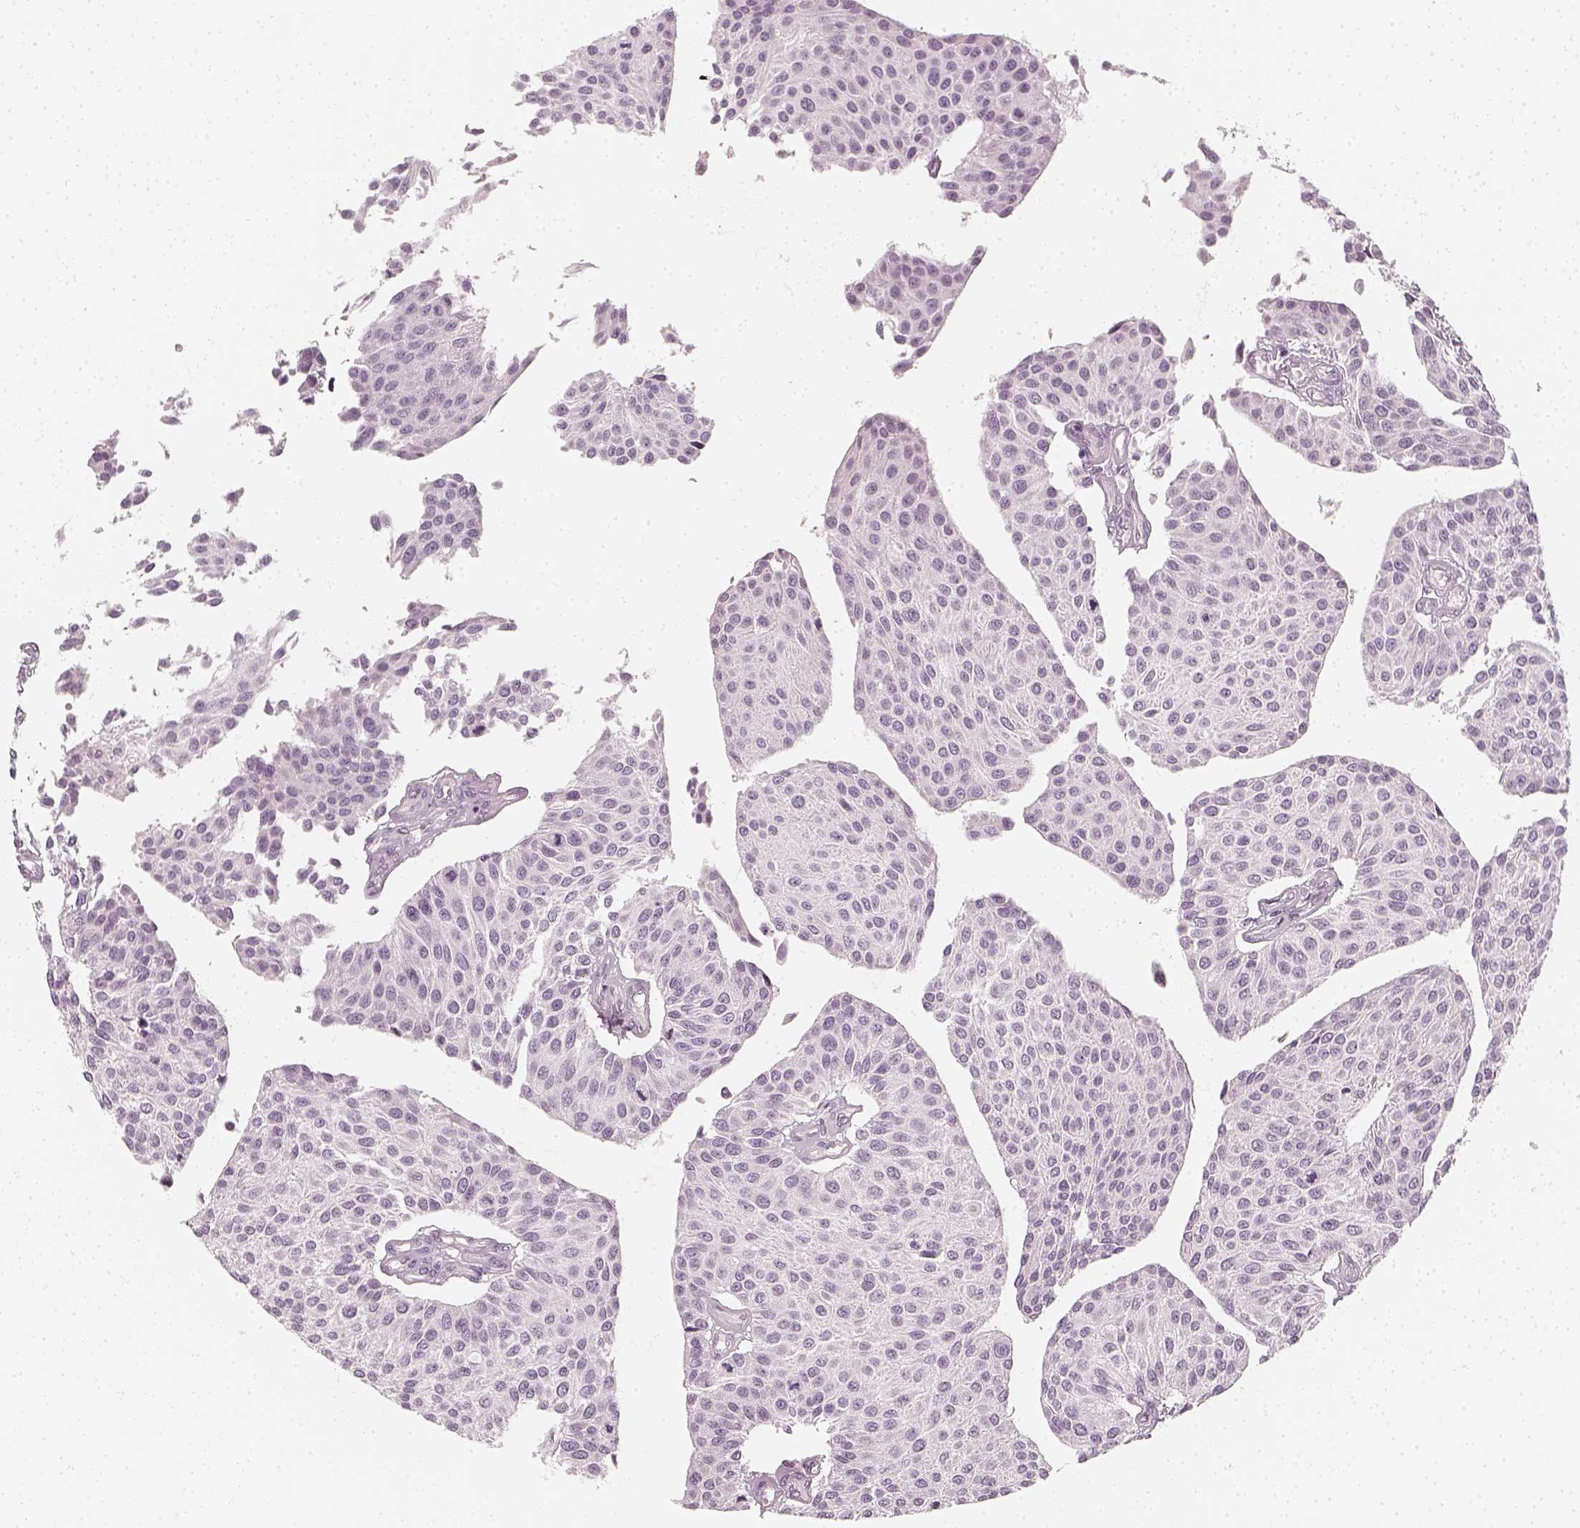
{"staining": {"intensity": "negative", "quantity": "none", "location": "none"}, "tissue": "urothelial cancer", "cell_type": "Tumor cells", "image_type": "cancer", "snomed": [{"axis": "morphology", "description": "Urothelial carcinoma, NOS"}, {"axis": "topography", "description": "Urinary bladder"}], "caption": "Tumor cells are negative for brown protein staining in urothelial cancer.", "gene": "KRTAP2-1", "patient": {"sex": "male", "age": 55}}